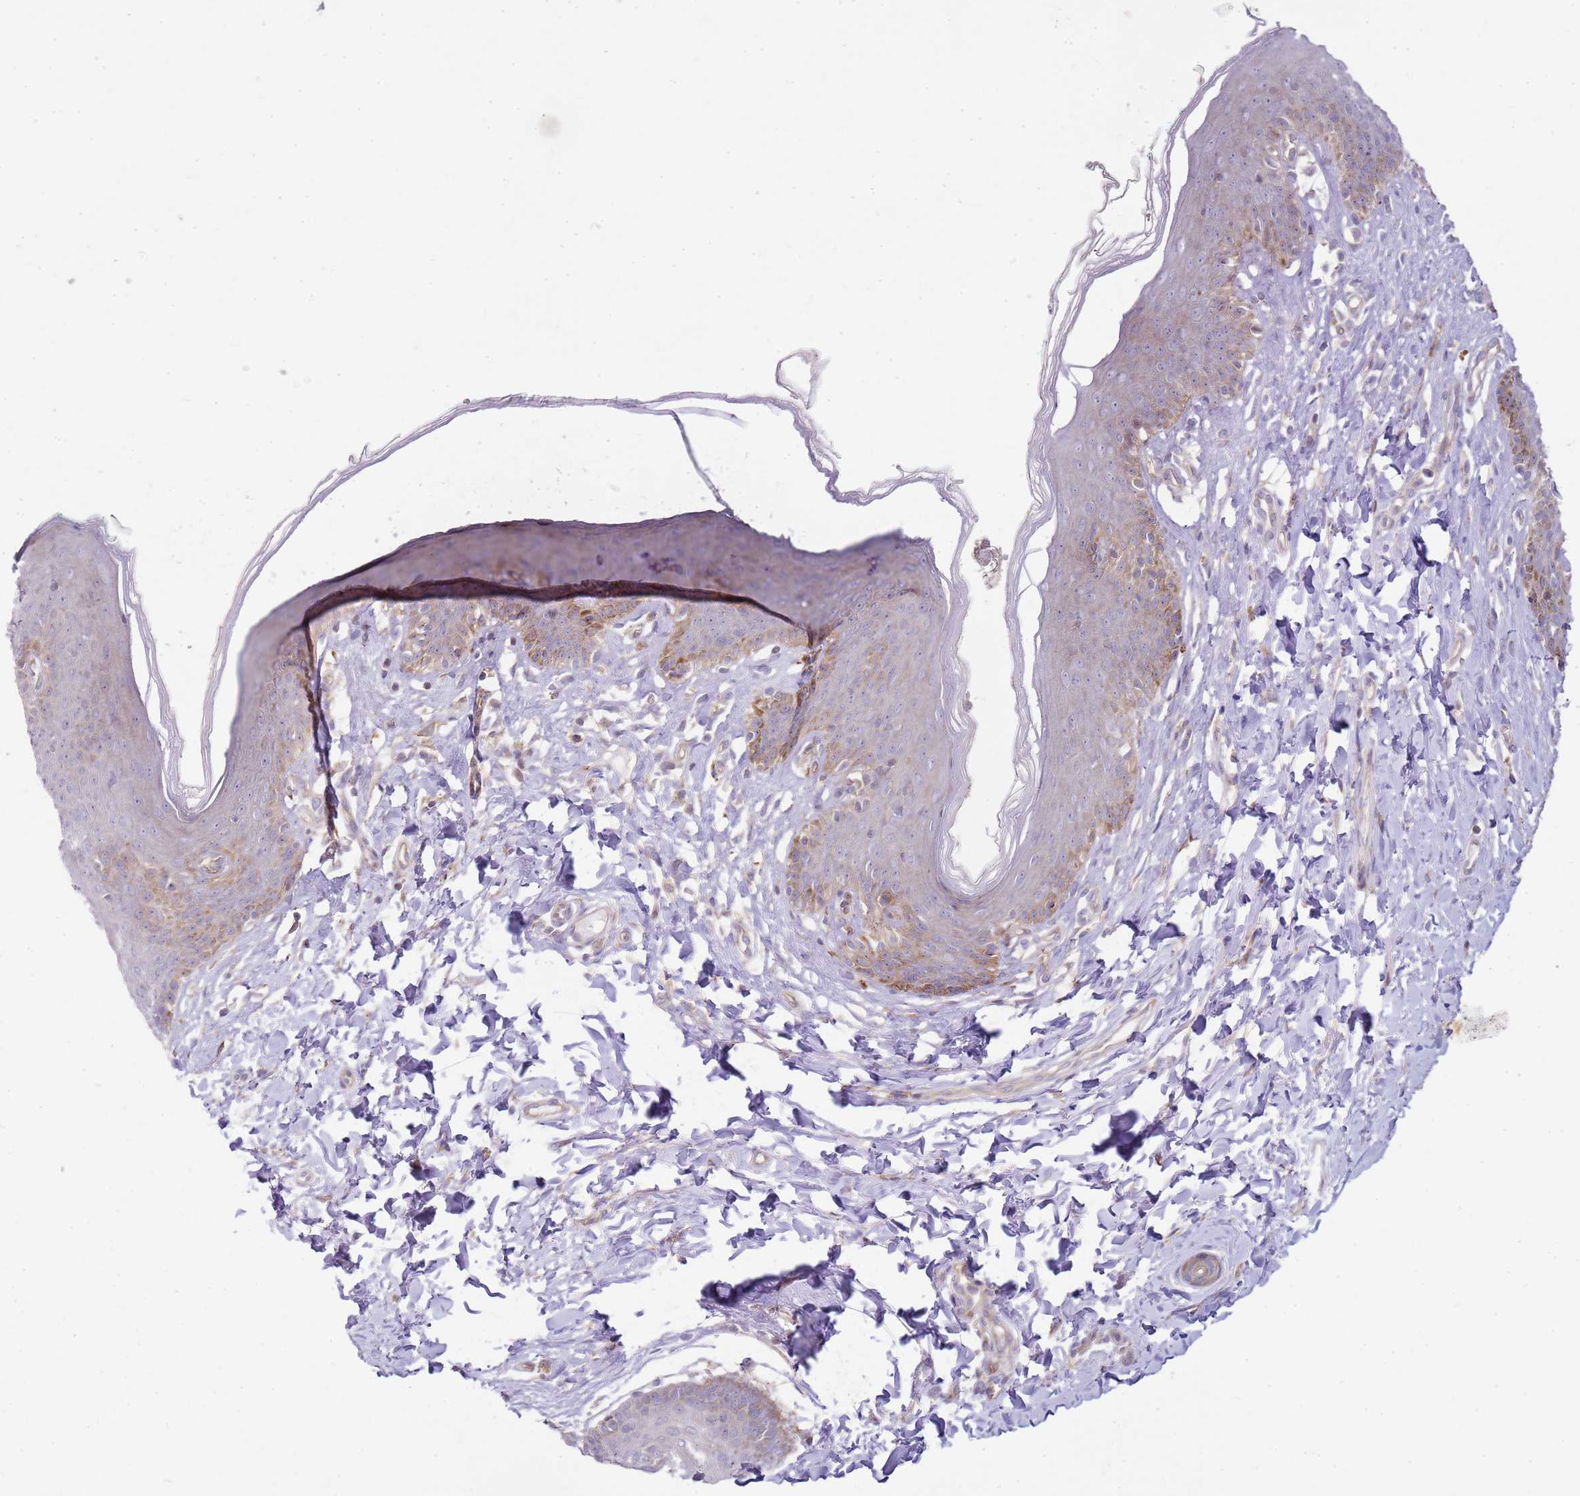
{"staining": {"intensity": "moderate", "quantity": "25%-75%", "location": "cytoplasmic/membranous"}, "tissue": "skin", "cell_type": "Epidermal cells", "image_type": "normal", "snomed": [{"axis": "morphology", "description": "Normal tissue, NOS"}, {"axis": "topography", "description": "Vulva"}], "caption": "IHC photomicrograph of normal skin stained for a protein (brown), which displays medium levels of moderate cytoplasmic/membranous staining in approximately 25%-75% of epidermal cells.", "gene": "GRAP", "patient": {"sex": "female", "age": 66}}